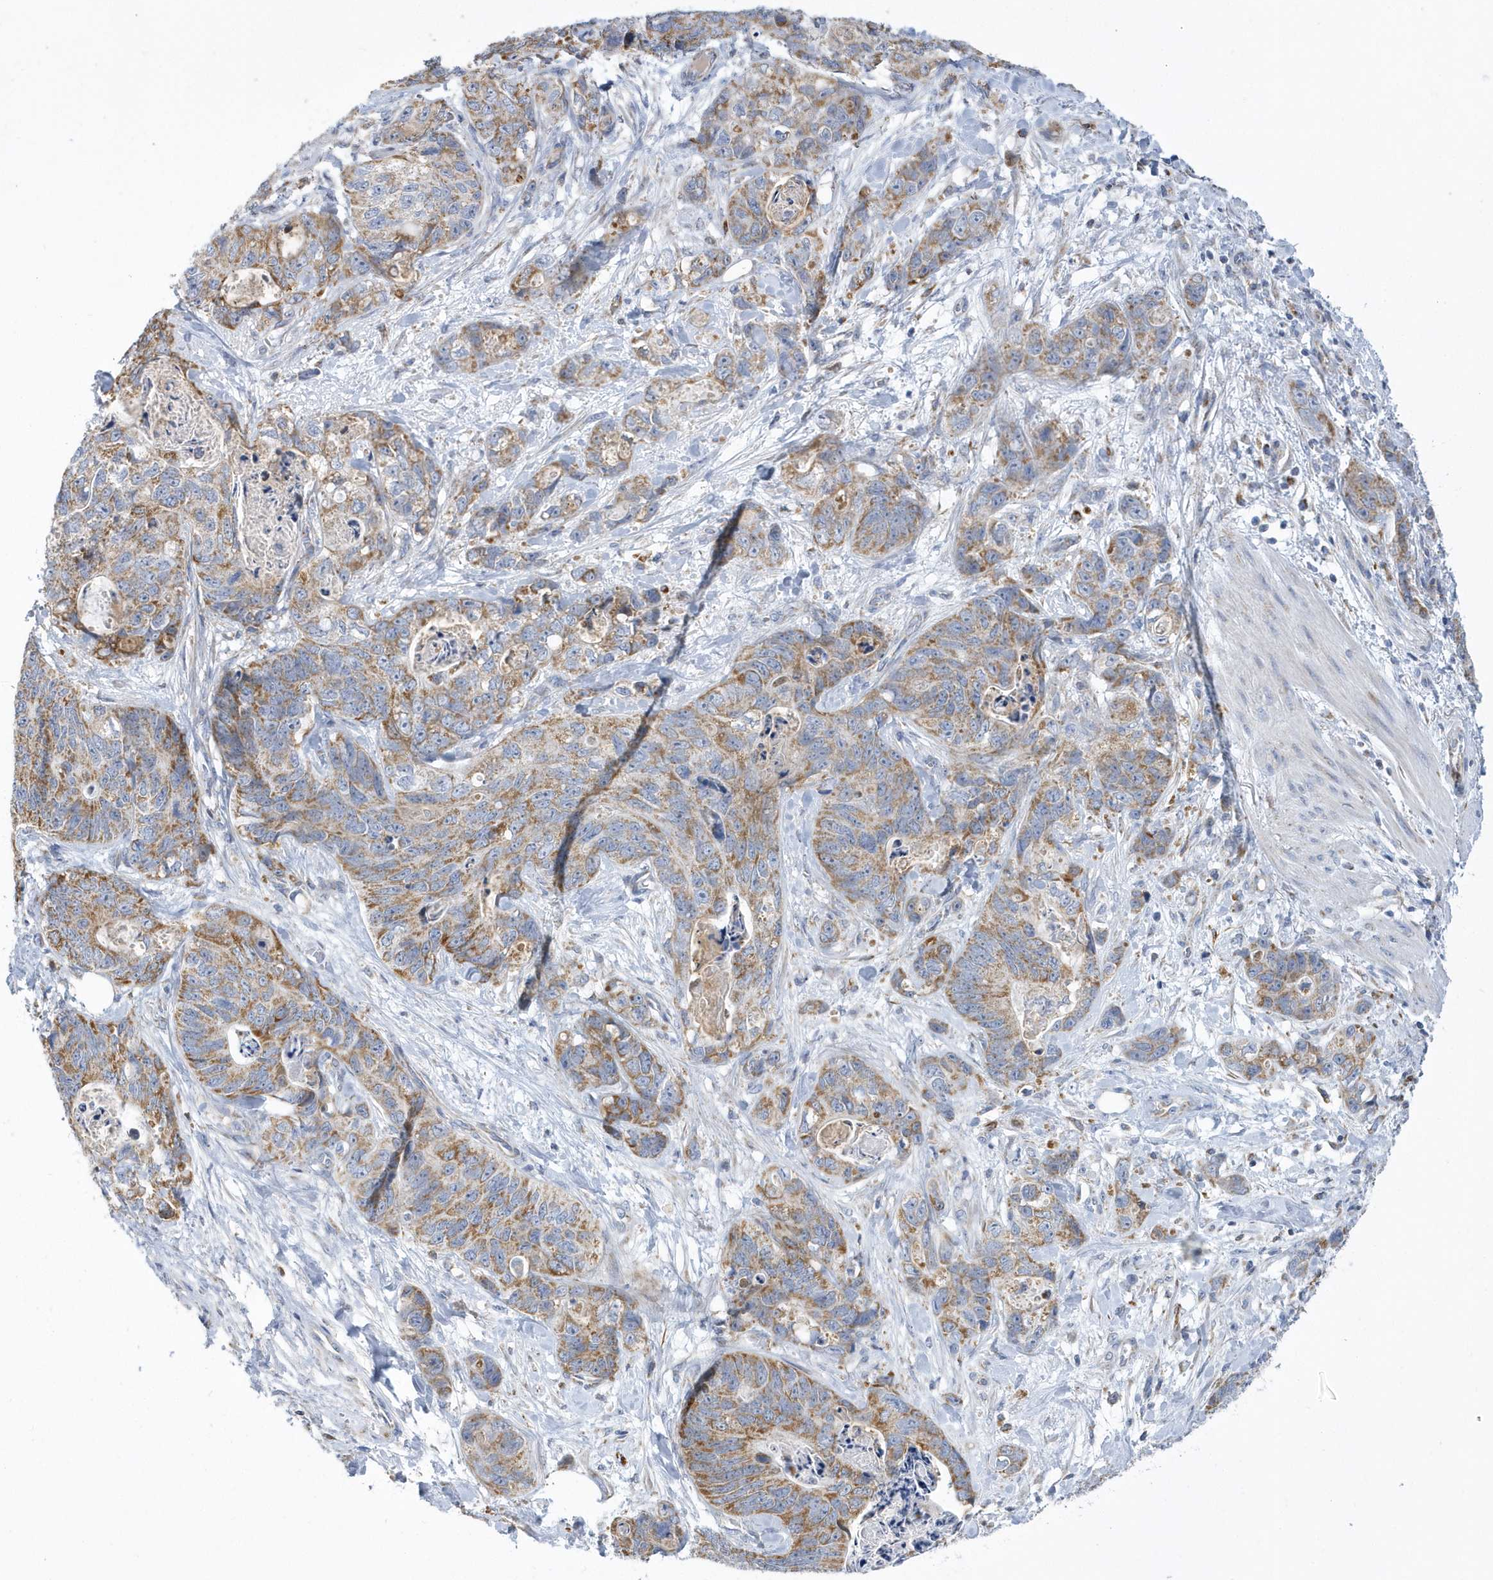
{"staining": {"intensity": "moderate", "quantity": ">75%", "location": "cytoplasmic/membranous"}, "tissue": "stomach cancer", "cell_type": "Tumor cells", "image_type": "cancer", "snomed": [{"axis": "morphology", "description": "Normal tissue, NOS"}, {"axis": "morphology", "description": "Adenocarcinoma, NOS"}, {"axis": "topography", "description": "Stomach"}], "caption": "The histopathology image reveals immunohistochemical staining of stomach adenocarcinoma. There is moderate cytoplasmic/membranous staining is present in approximately >75% of tumor cells.", "gene": "VWA5B2", "patient": {"sex": "female", "age": 89}}